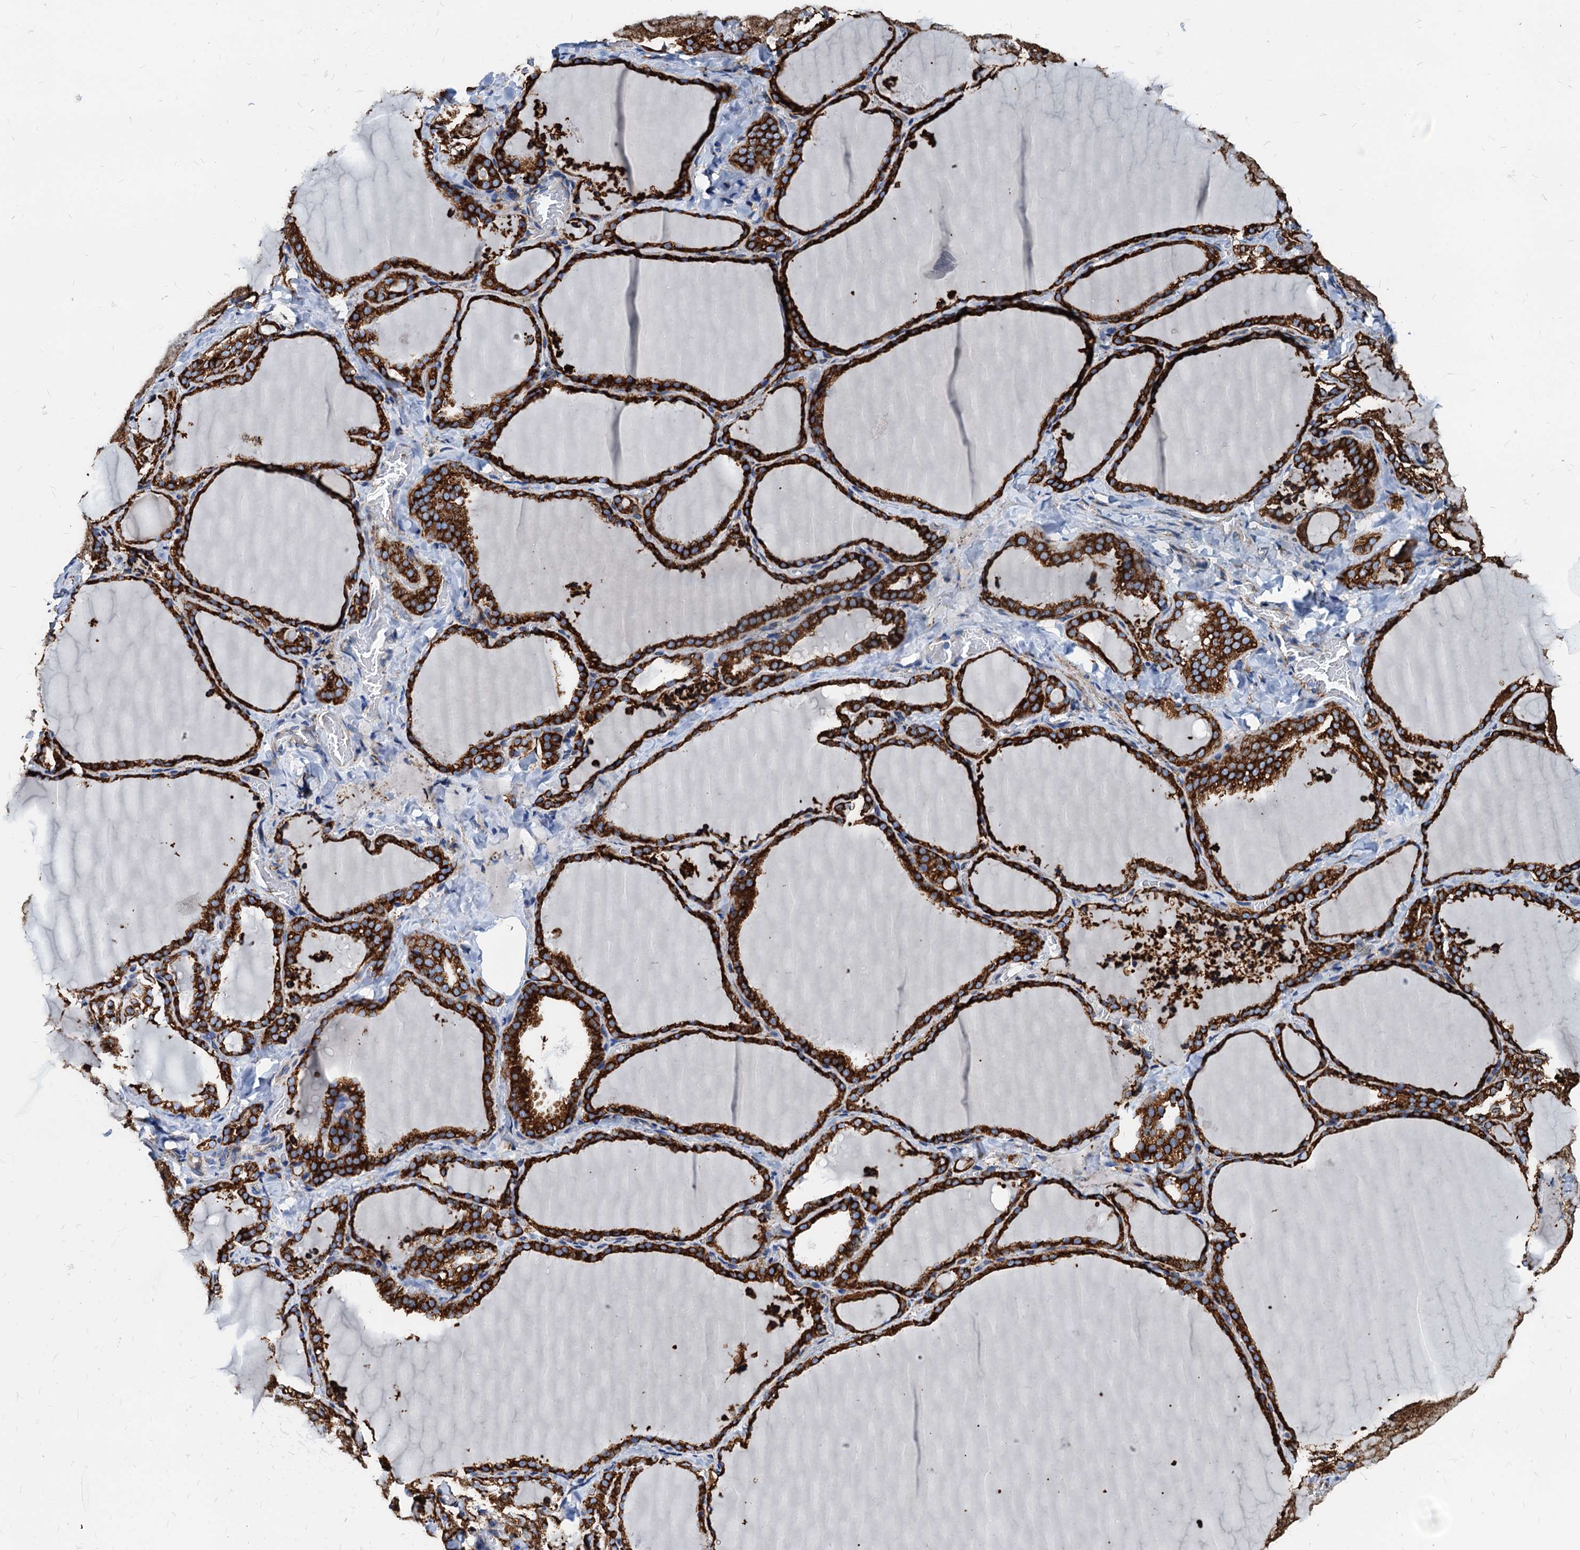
{"staining": {"intensity": "strong", "quantity": ">75%", "location": "cytoplasmic/membranous"}, "tissue": "thyroid gland", "cell_type": "Glandular cells", "image_type": "normal", "snomed": [{"axis": "morphology", "description": "Normal tissue, NOS"}, {"axis": "topography", "description": "Thyroid gland"}], "caption": "This image reveals normal thyroid gland stained with immunohistochemistry to label a protein in brown. The cytoplasmic/membranous of glandular cells show strong positivity for the protein. Nuclei are counter-stained blue.", "gene": "HSPA5", "patient": {"sex": "female", "age": 22}}